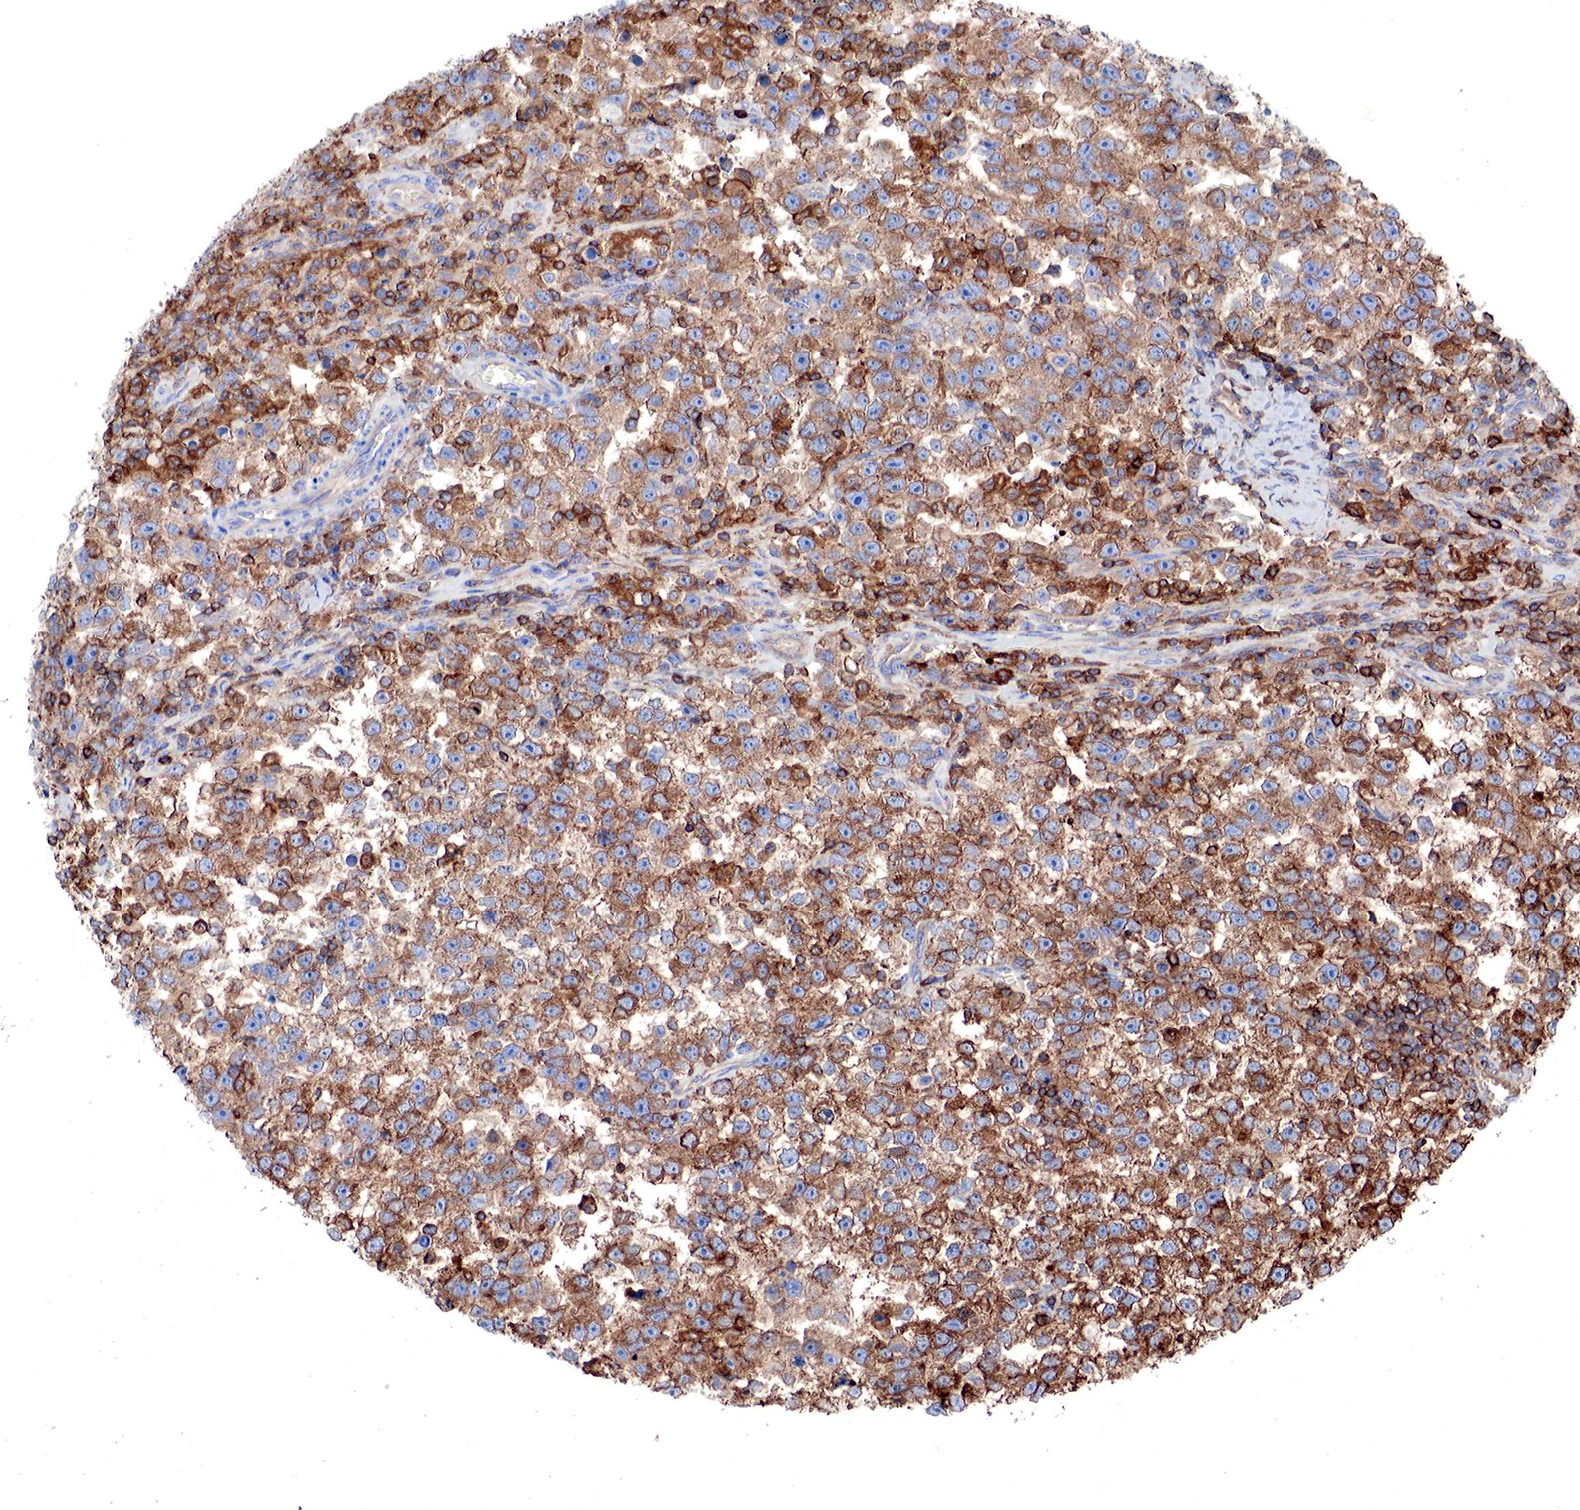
{"staining": {"intensity": "strong", "quantity": ">75%", "location": "cytoplasmic/membranous"}, "tissue": "testis cancer", "cell_type": "Tumor cells", "image_type": "cancer", "snomed": [{"axis": "morphology", "description": "Seminoma, NOS"}, {"axis": "topography", "description": "Testis"}], "caption": "Protein expression analysis of human testis seminoma reveals strong cytoplasmic/membranous positivity in approximately >75% of tumor cells.", "gene": "G6PD", "patient": {"sex": "male", "age": 33}}